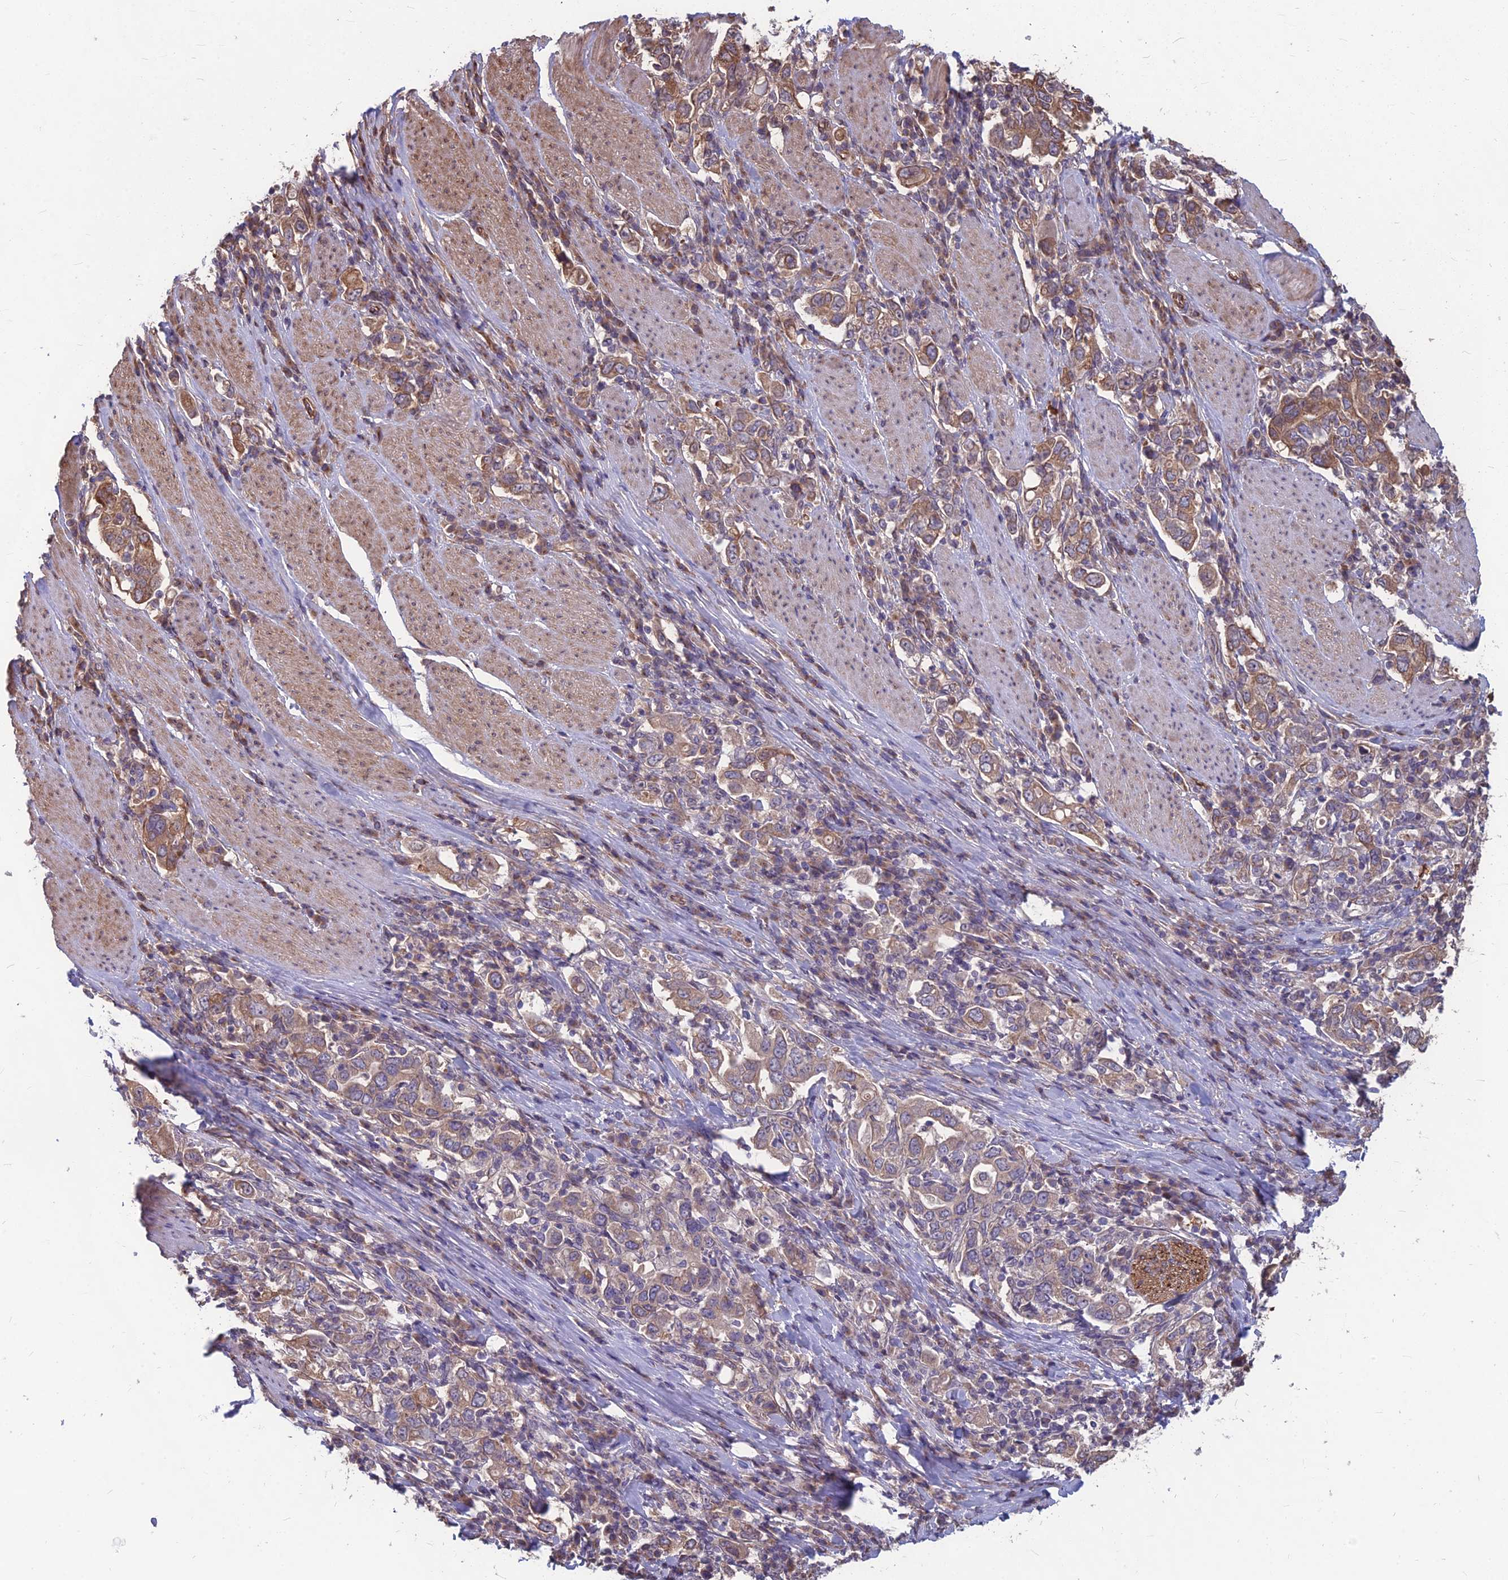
{"staining": {"intensity": "moderate", "quantity": "25%-75%", "location": "cytoplasmic/membranous"}, "tissue": "stomach cancer", "cell_type": "Tumor cells", "image_type": "cancer", "snomed": [{"axis": "morphology", "description": "Adenocarcinoma, NOS"}, {"axis": "topography", "description": "Stomach, upper"}], "caption": "A brown stain highlights moderate cytoplasmic/membranous staining of a protein in human stomach cancer (adenocarcinoma) tumor cells.", "gene": "LSM6", "patient": {"sex": "male", "age": 62}}